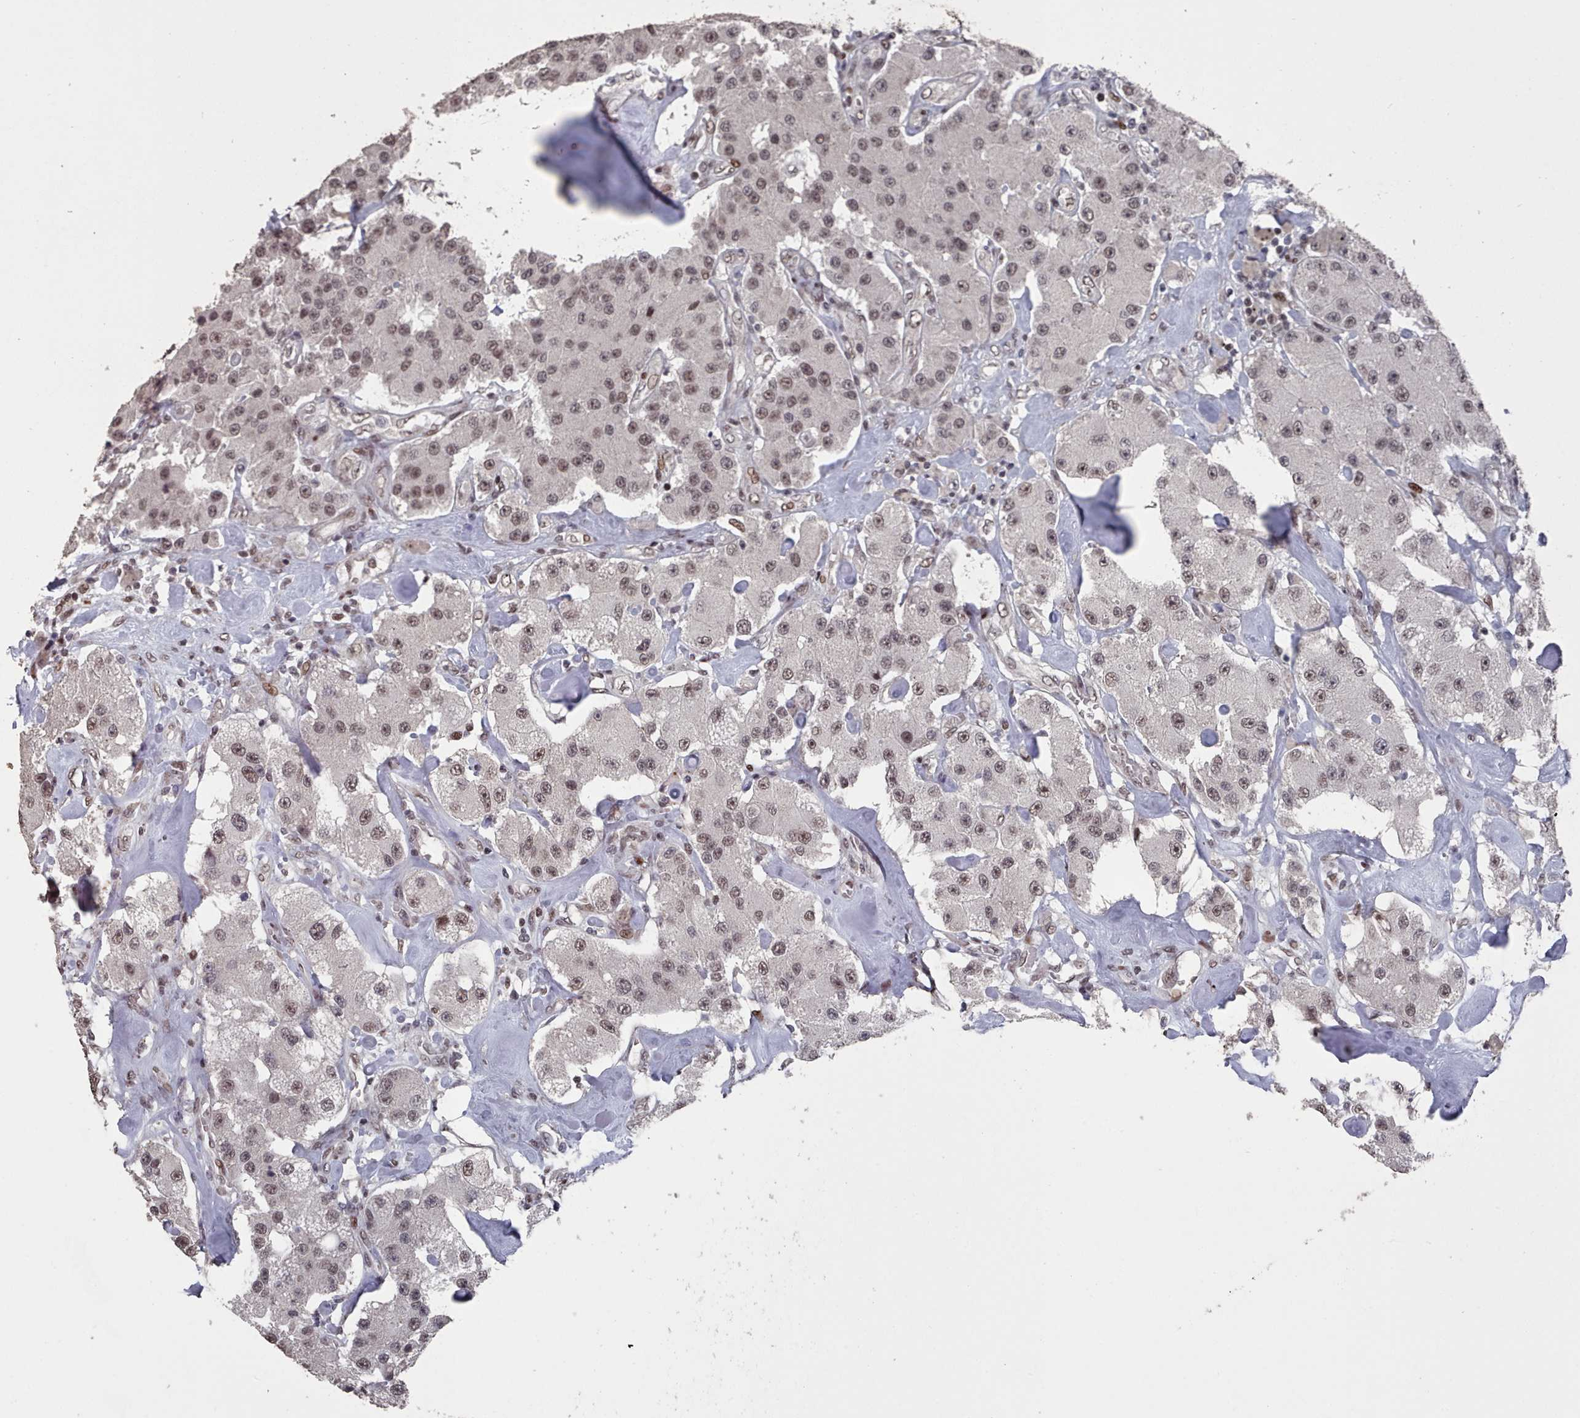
{"staining": {"intensity": "moderate", "quantity": ">75%", "location": "nuclear"}, "tissue": "carcinoid", "cell_type": "Tumor cells", "image_type": "cancer", "snomed": [{"axis": "morphology", "description": "Carcinoid, malignant, NOS"}, {"axis": "topography", "description": "Pancreas"}], "caption": "High-magnification brightfield microscopy of carcinoid stained with DAB (brown) and counterstained with hematoxylin (blue). tumor cells exhibit moderate nuclear expression is present in about>75% of cells.", "gene": "PNRC2", "patient": {"sex": "male", "age": 41}}